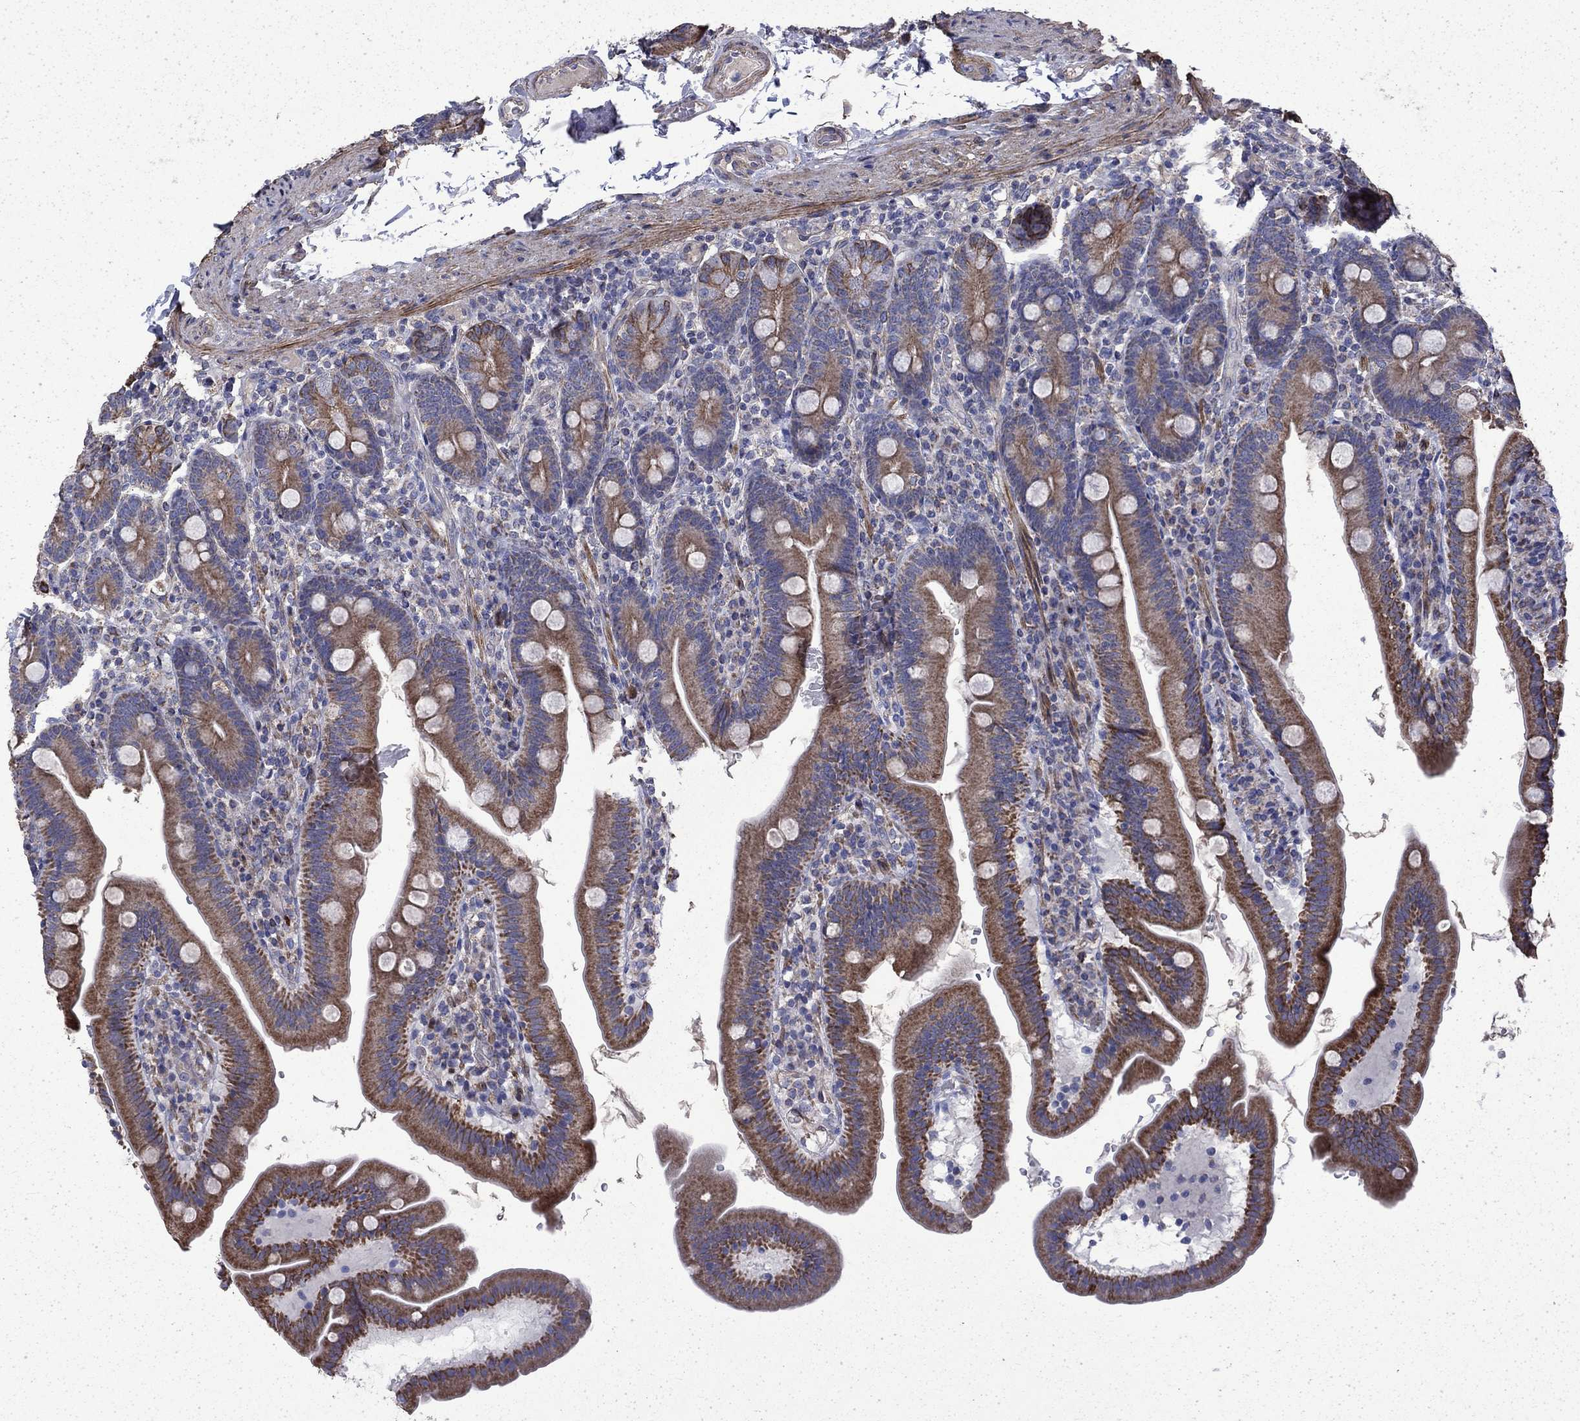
{"staining": {"intensity": "strong", "quantity": "25%-75%", "location": "cytoplasmic/membranous"}, "tissue": "duodenum", "cell_type": "Glandular cells", "image_type": "normal", "snomed": [{"axis": "morphology", "description": "Normal tissue, NOS"}, {"axis": "topography", "description": "Duodenum"}], "caption": "This image displays immunohistochemistry (IHC) staining of normal human duodenum, with high strong cytoplasmic/membranous expression in about 25%-75% of glandular cells.", "gene": "DTNA", "patient": {"sex": "female", "age": 67}}